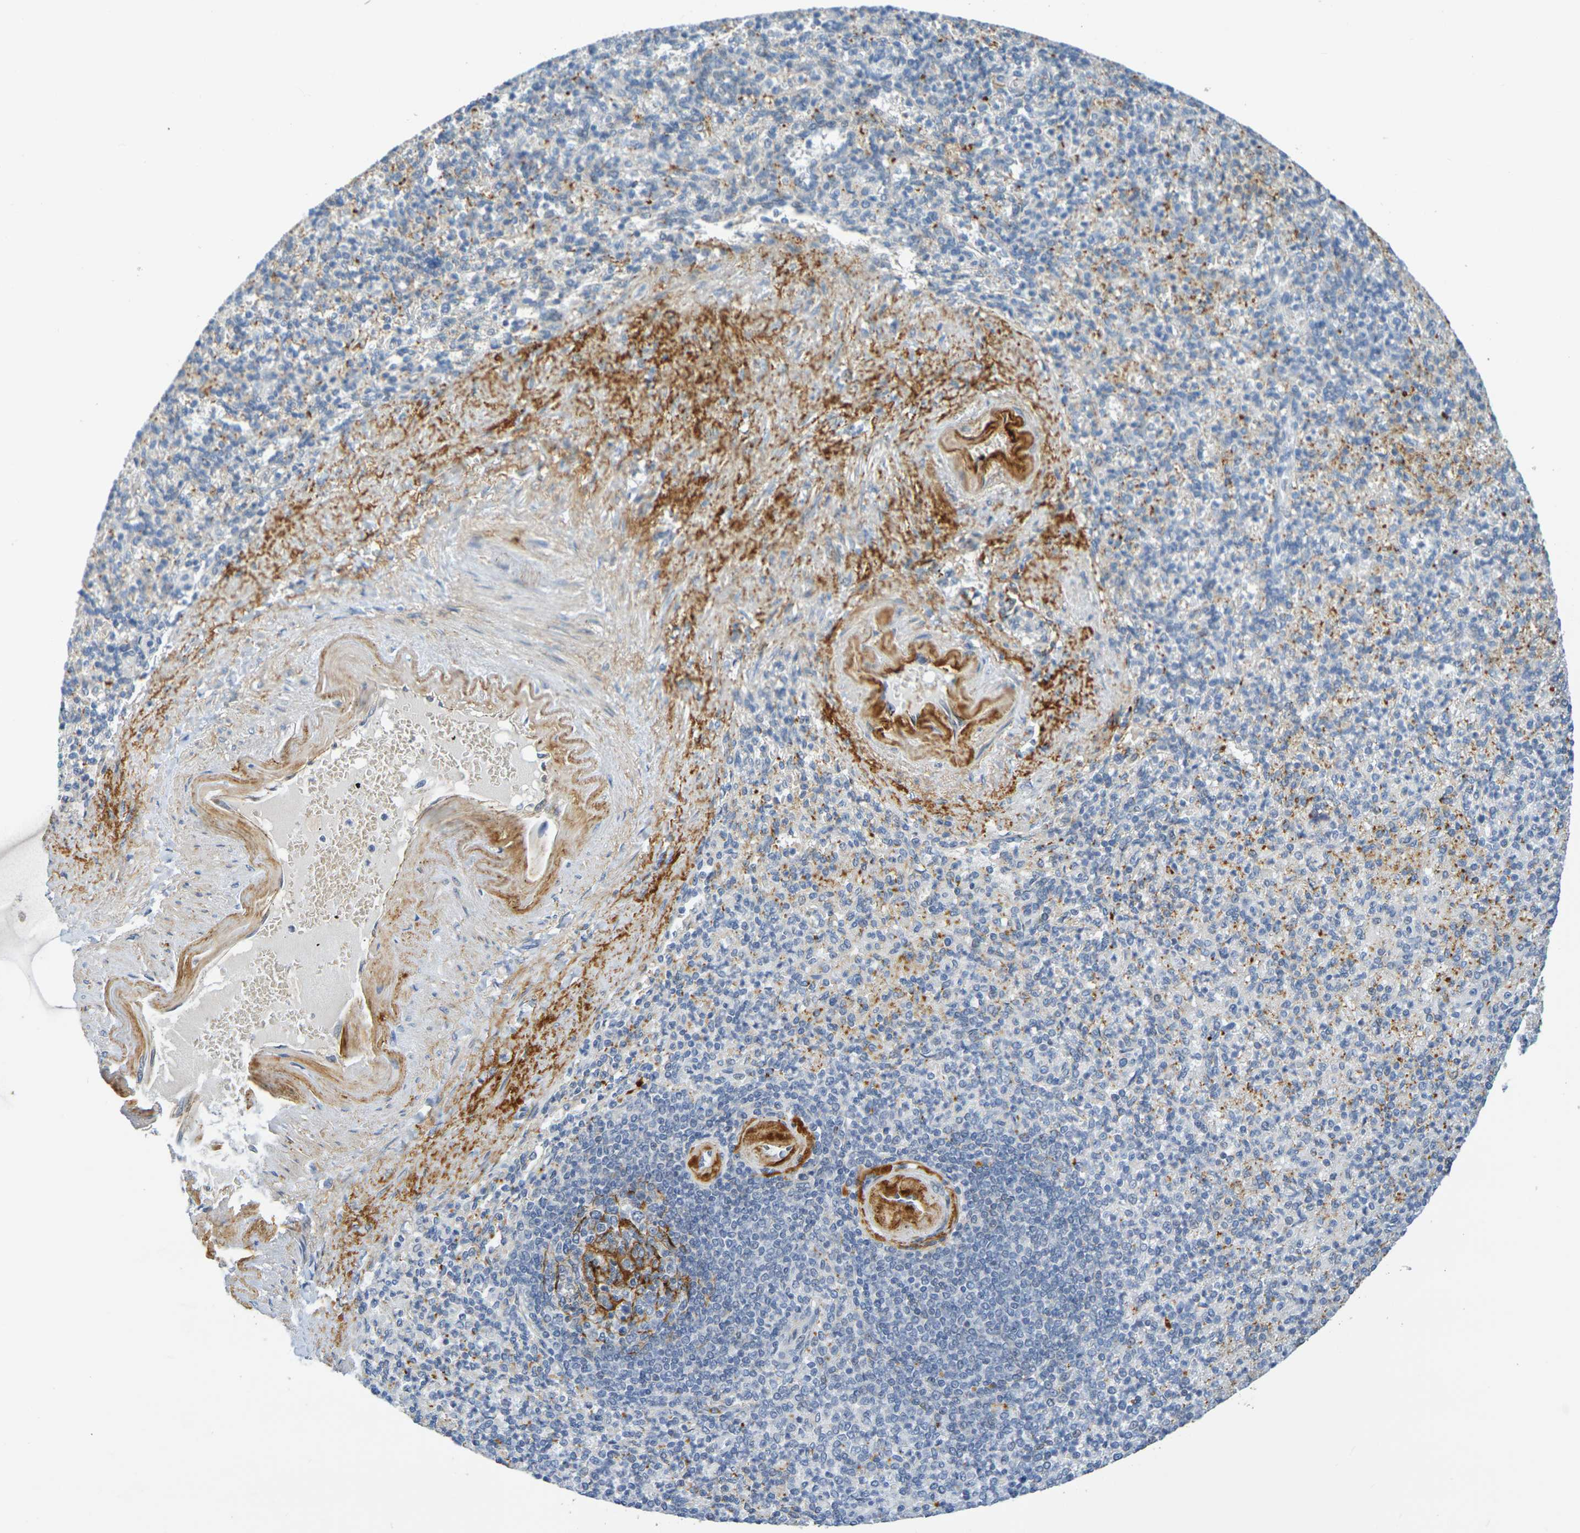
{"staining": {"intensity": "negative", "quantity": "none", "location": "none"}, "tissue": "spleen", "cell_type": "Cells in red pulp", "image_type": "normal", "snomed": [{"axis": "morphology", "description": "Normal tissue, NOS"}, {"axis": "topography", "description": "Spleen"}], "caption": "Immunohistochemistry photomicrograph of benign spleen: spleen stained with DAB demonstrates no significant protein expression in cells in red pulp.", "gene": "IL10", "patient": {"sex": "female", "age": 74}}